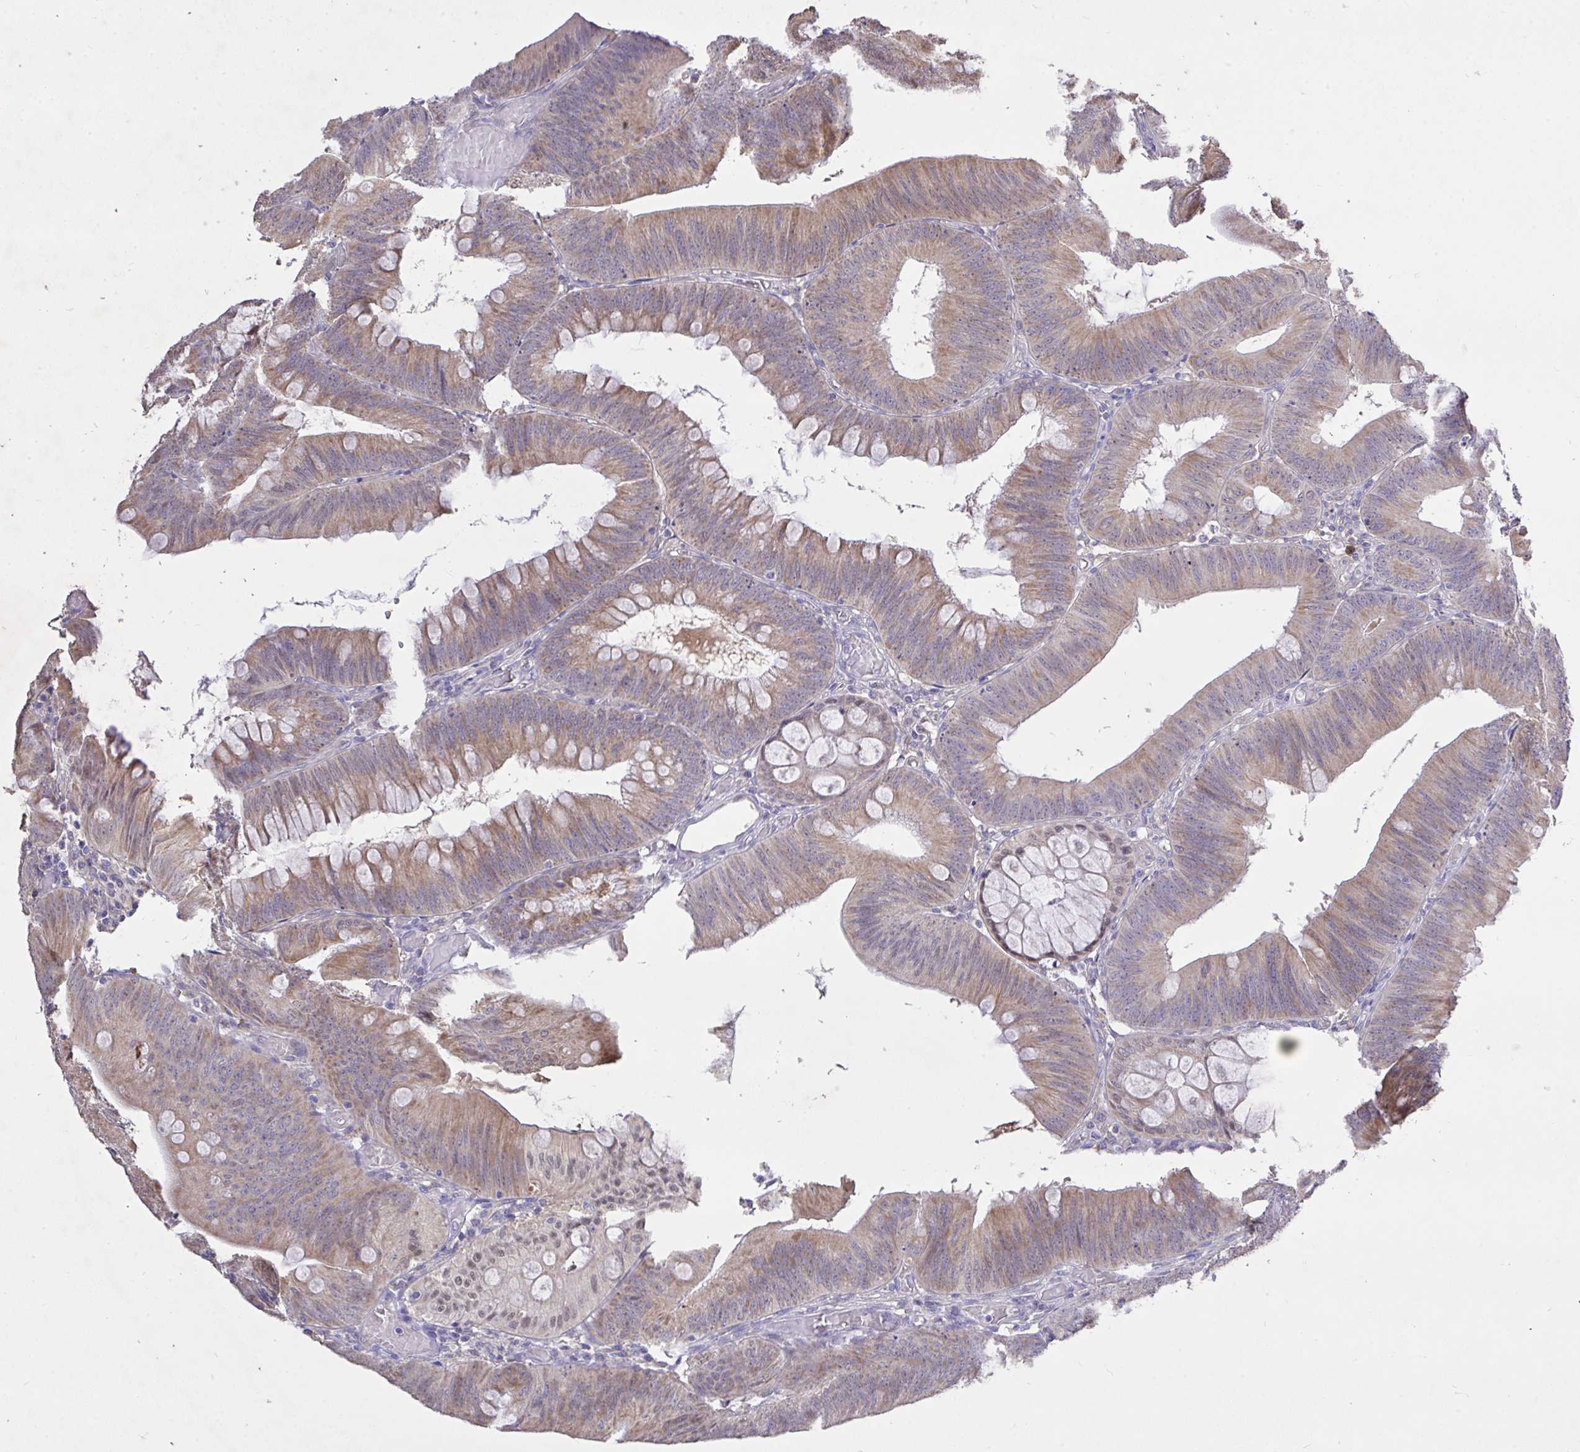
{"staining": {"intensity": "moderate", "quantity": ">75%", "location": "cytoplasmic/membranous"}, "tissue": "colorectal cancer", "cell_type": "Tumor cells", "image_type": "cancer", "snomed": [{"axis": "morphology", "description": "Adenocarcinoma, NOS"}, {"axis": "topography", "description": "Colon"}], "caption": "The immunohistochemical stain highlights moderate cytoplasmic/membranous positivity in tumor cells of colorectal cancer tissue.", "gene": "MPC2", "patient": {"sex": "male", "age": 84}}